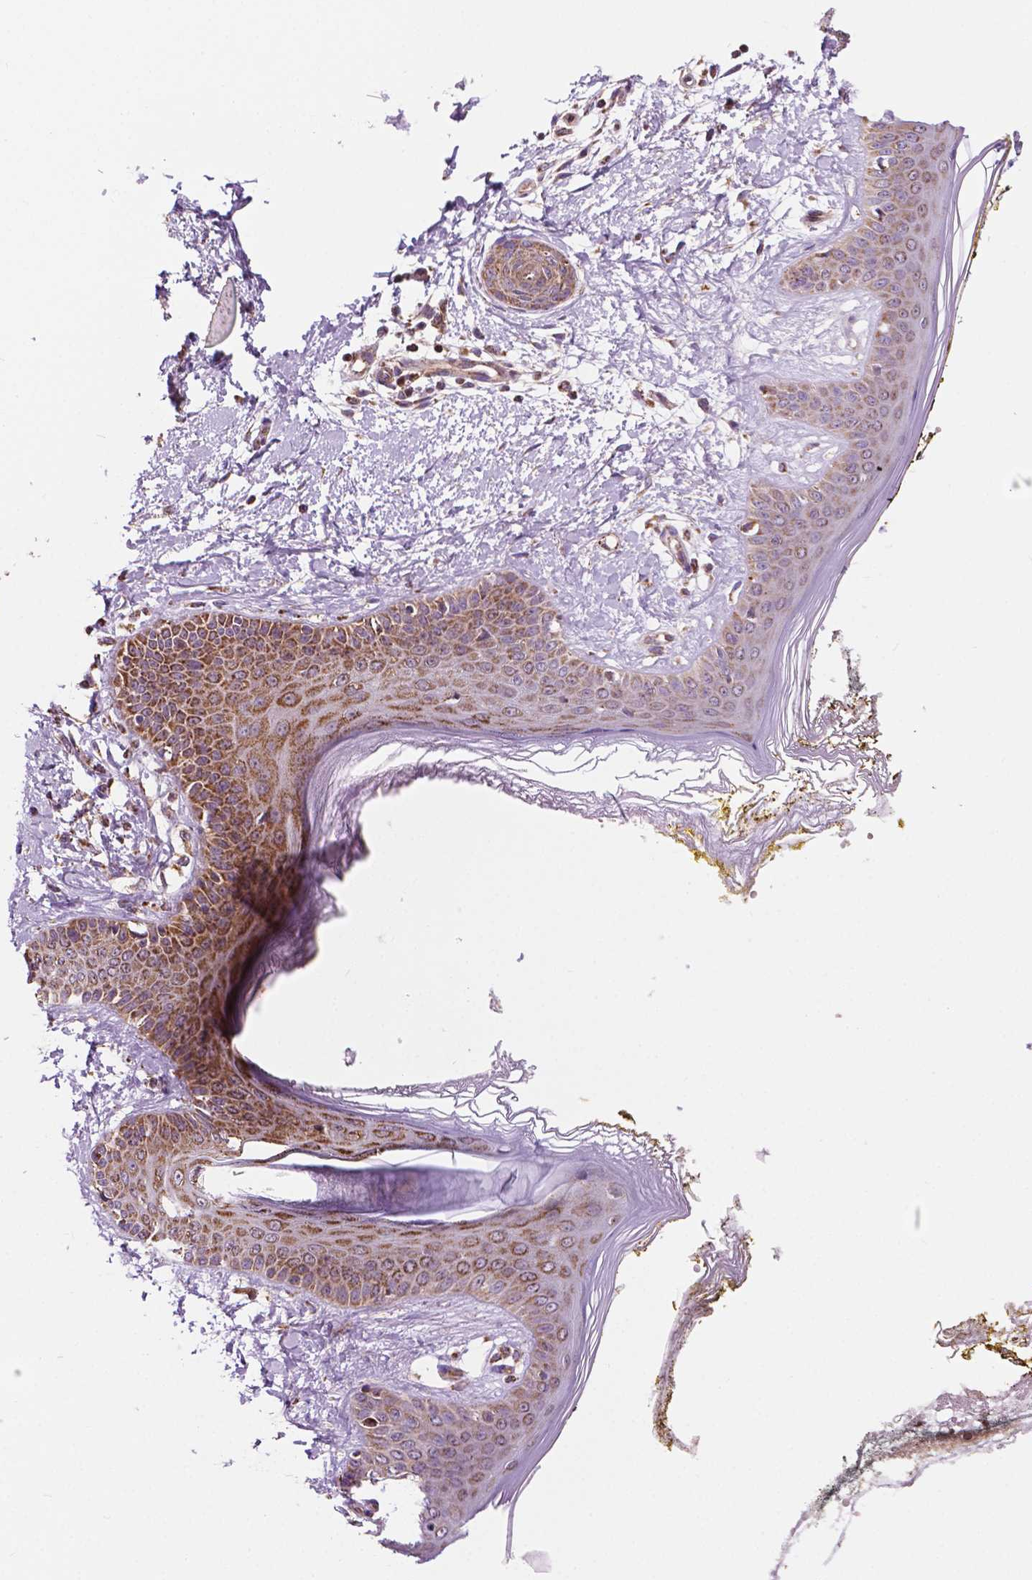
{"staining": {"intensity": "moderate", "quantity": ">75%", "location": "cytoplasmic/membranous"}, "tissue": "skin", "cell_type": "Fibroblasts", "image_type": "normal", "snomed": [{"axis": "morphology", "description": "Normal tissue, NOS"}, {"axis": "topography", "description": "Skin"}], "caption": "Immunohistochemistry (IHC) of normal skin reveals medium levels of moderate cytoplasmic/membranous staining in approximately >75% of fibroblasts.", "gene": "GEMIN4", "patient": {"sex": "female", "age": 34}}